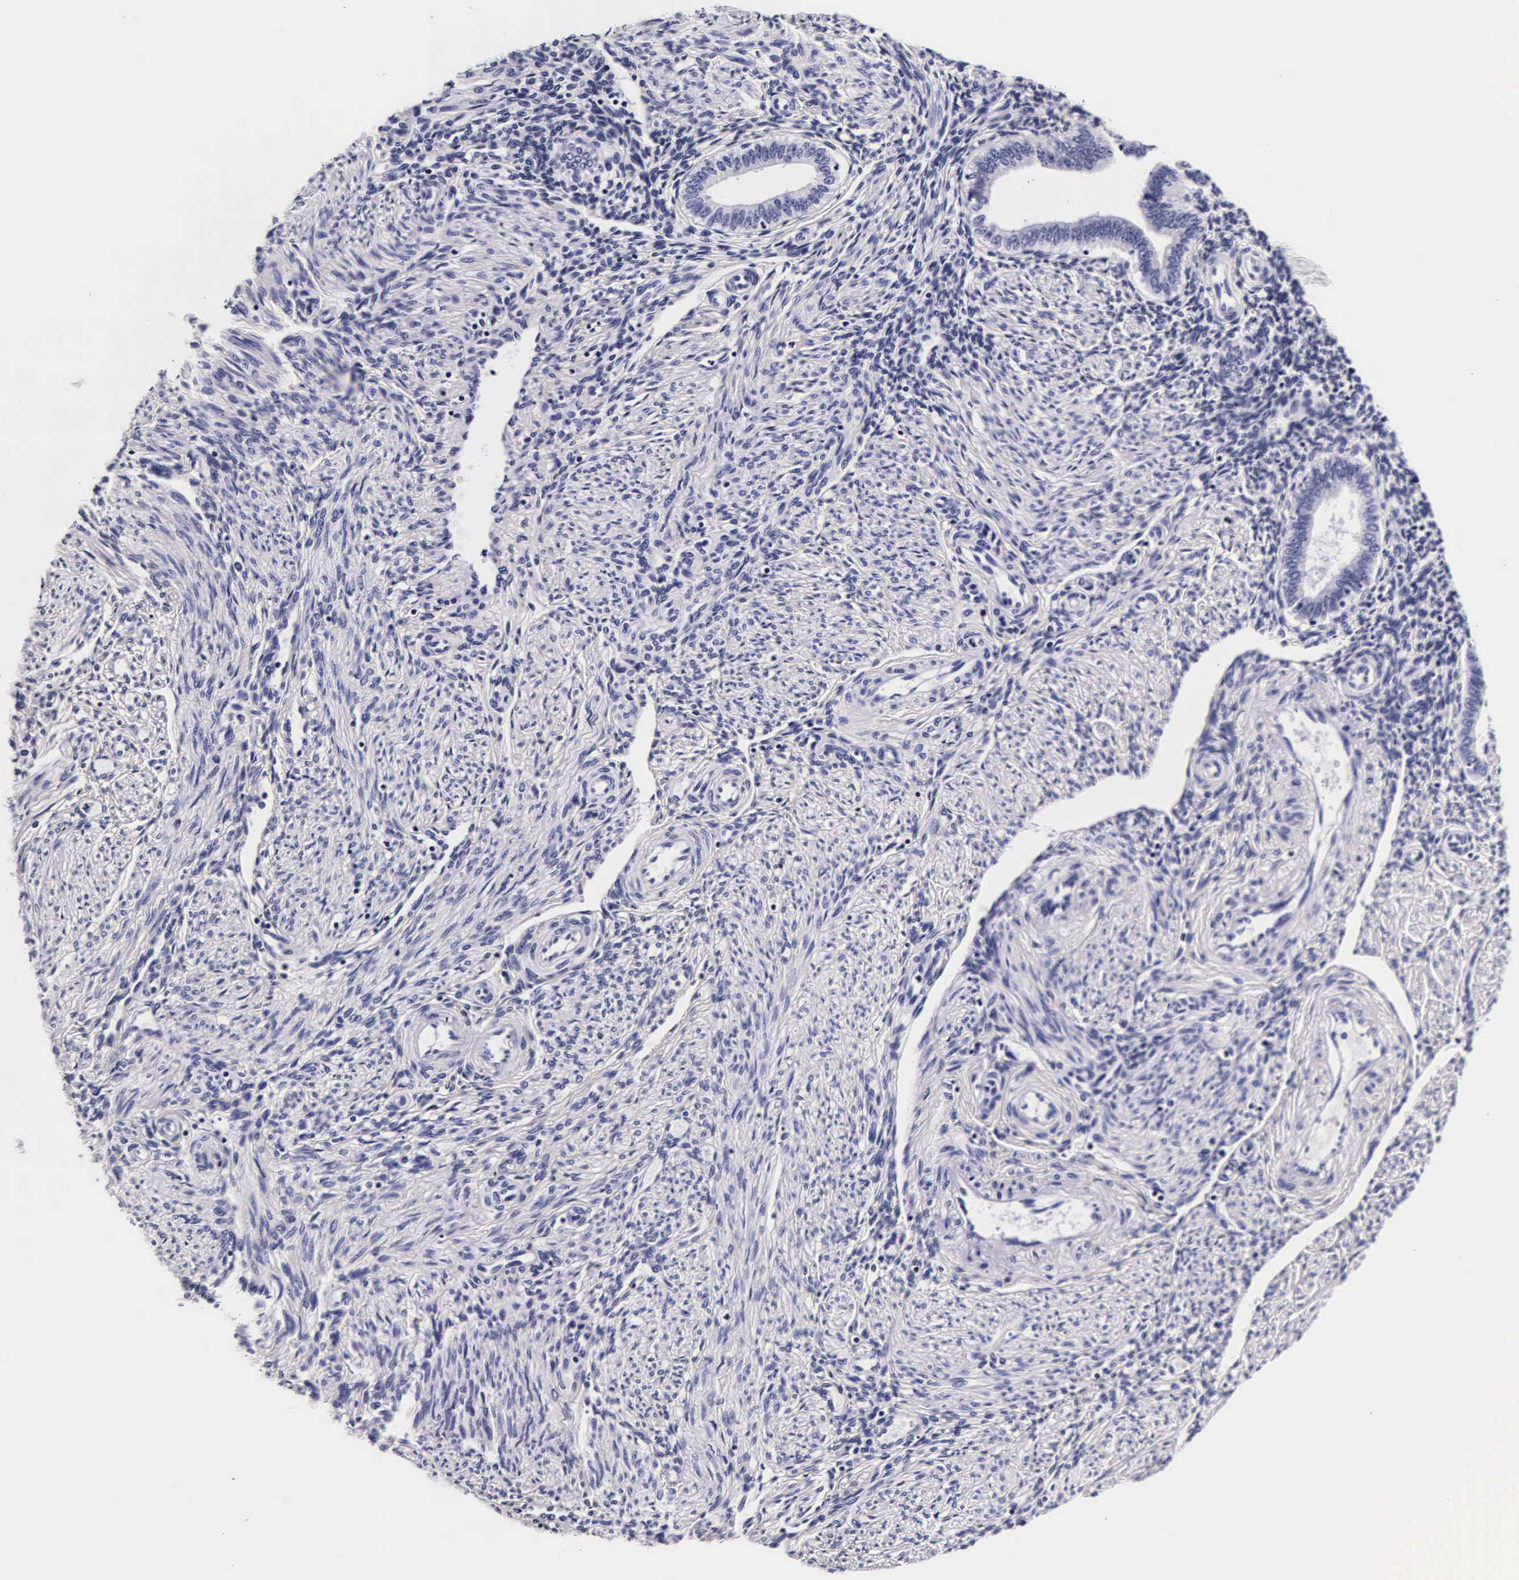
{"staining": {"intensity": "negative", "quantity": "none", "location": "none"}, "tissue": "endometrium", "cell_type": "Cells in endometrial stroma", "image_type": "normal", "snomed": [{"axis": "morphology", "description": "Normal tissue, NOS"}, {"axis": "topography", "description": "Endometrium"}], "caption": "An image of human endometrium is negative for staining in cells in endometrial stroma. The staining is performed using DAB brown chromogen with nuclei counter-stained in using hematoxylin.", "gene": "DGCR2", "patient": {"sex": "female", "age": 36}}